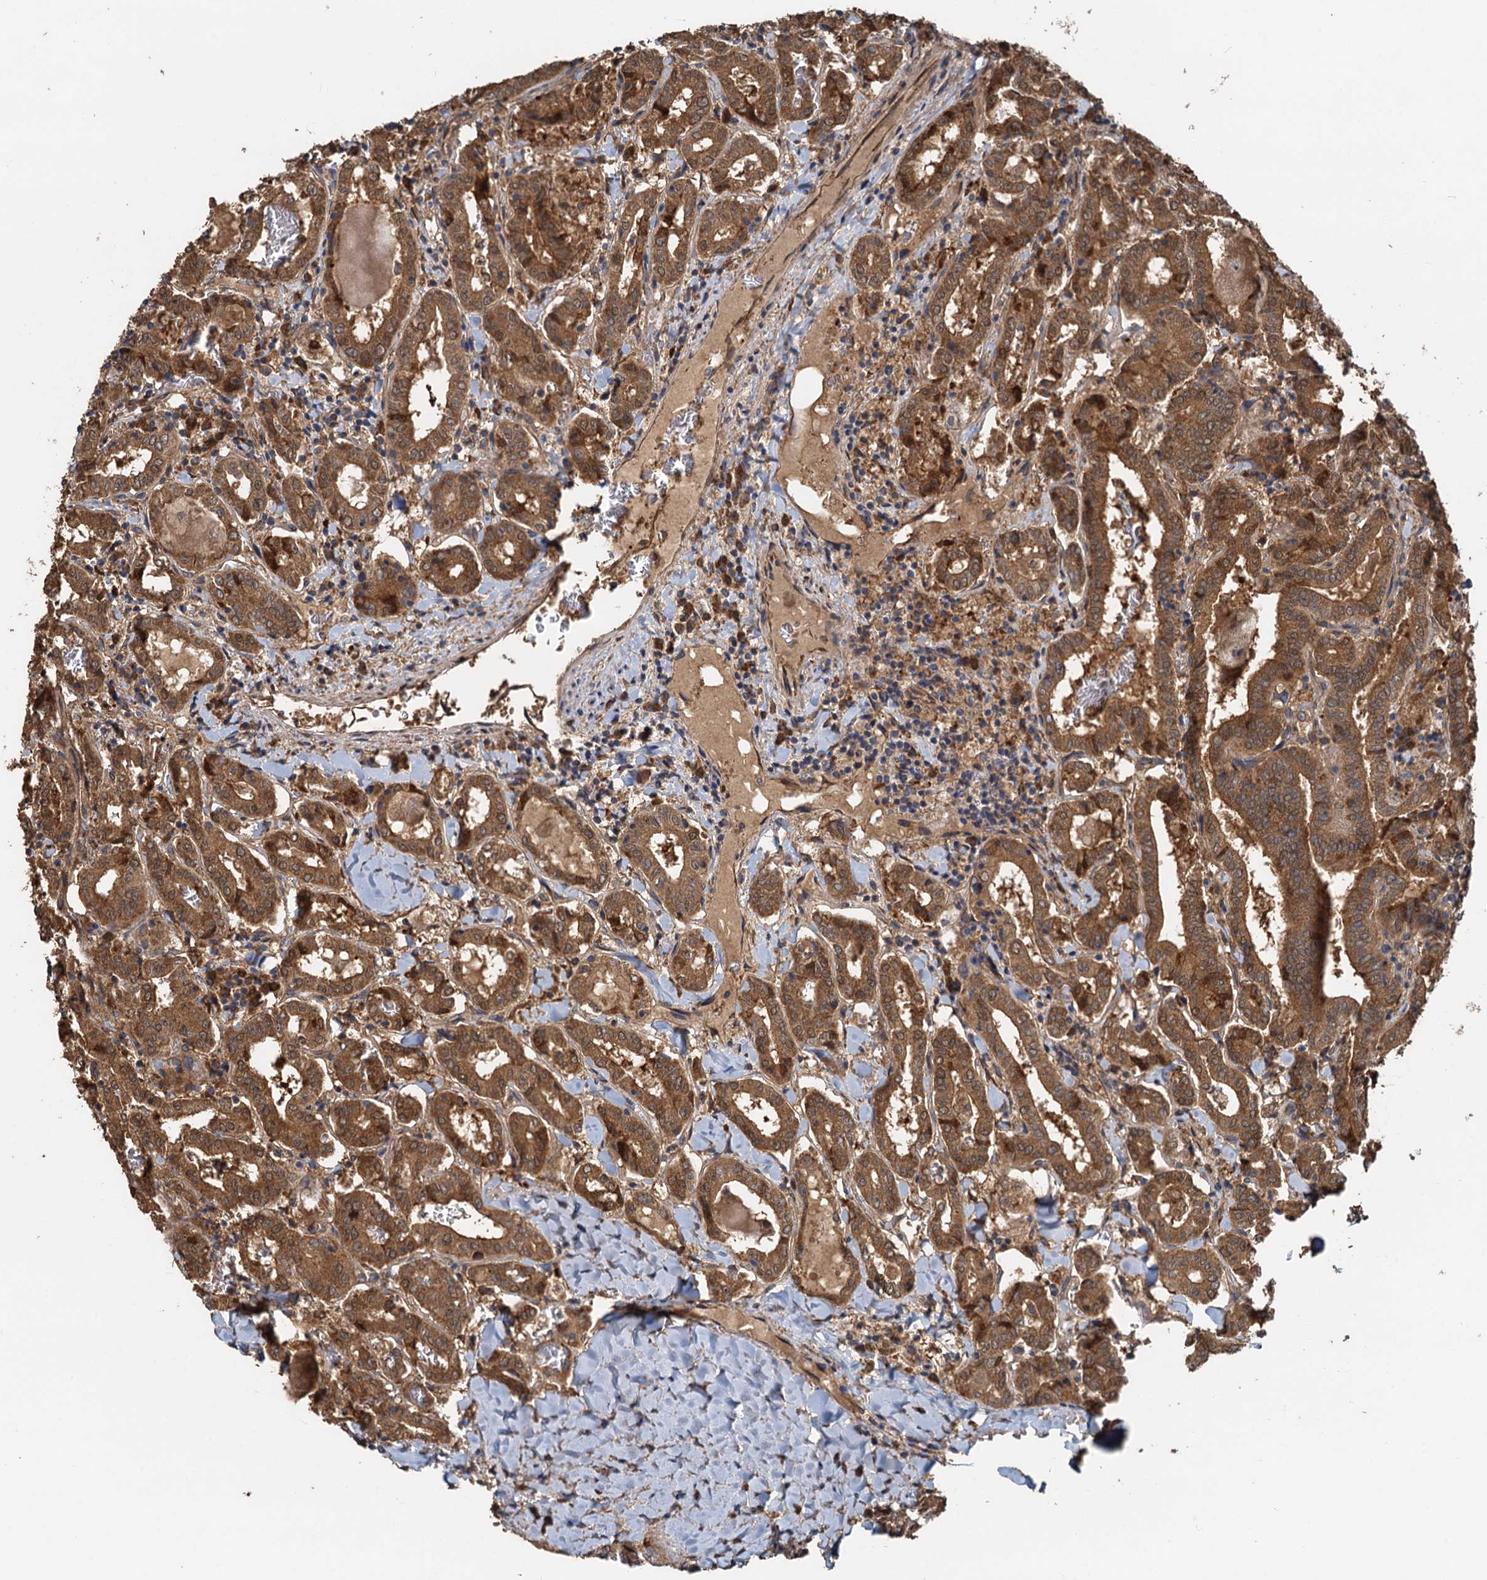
{"staining": {"intensity": "strong", "quantity": ">75%", "location": "cytoplasmic/membranous"}, "tissue": "thyroid cancer", "cell_type": "Tumor cells", "image_type": "cancer", "snomed": [{"axis": "morphology", "description": "Papillary adenocarcinoma, NOS"}, {"axis": "topography", "description": "Thyroid gland"}], "caption": "An immunohistochemistry (IHC) micrograph of tumor tissue is shown. Protein staining in brown highlights strong cytoplasmic/membranous positivity in thyroid cancer within tumor cells.", "gene": "HYI", "patient": {"sex": "female", "age": 72}}